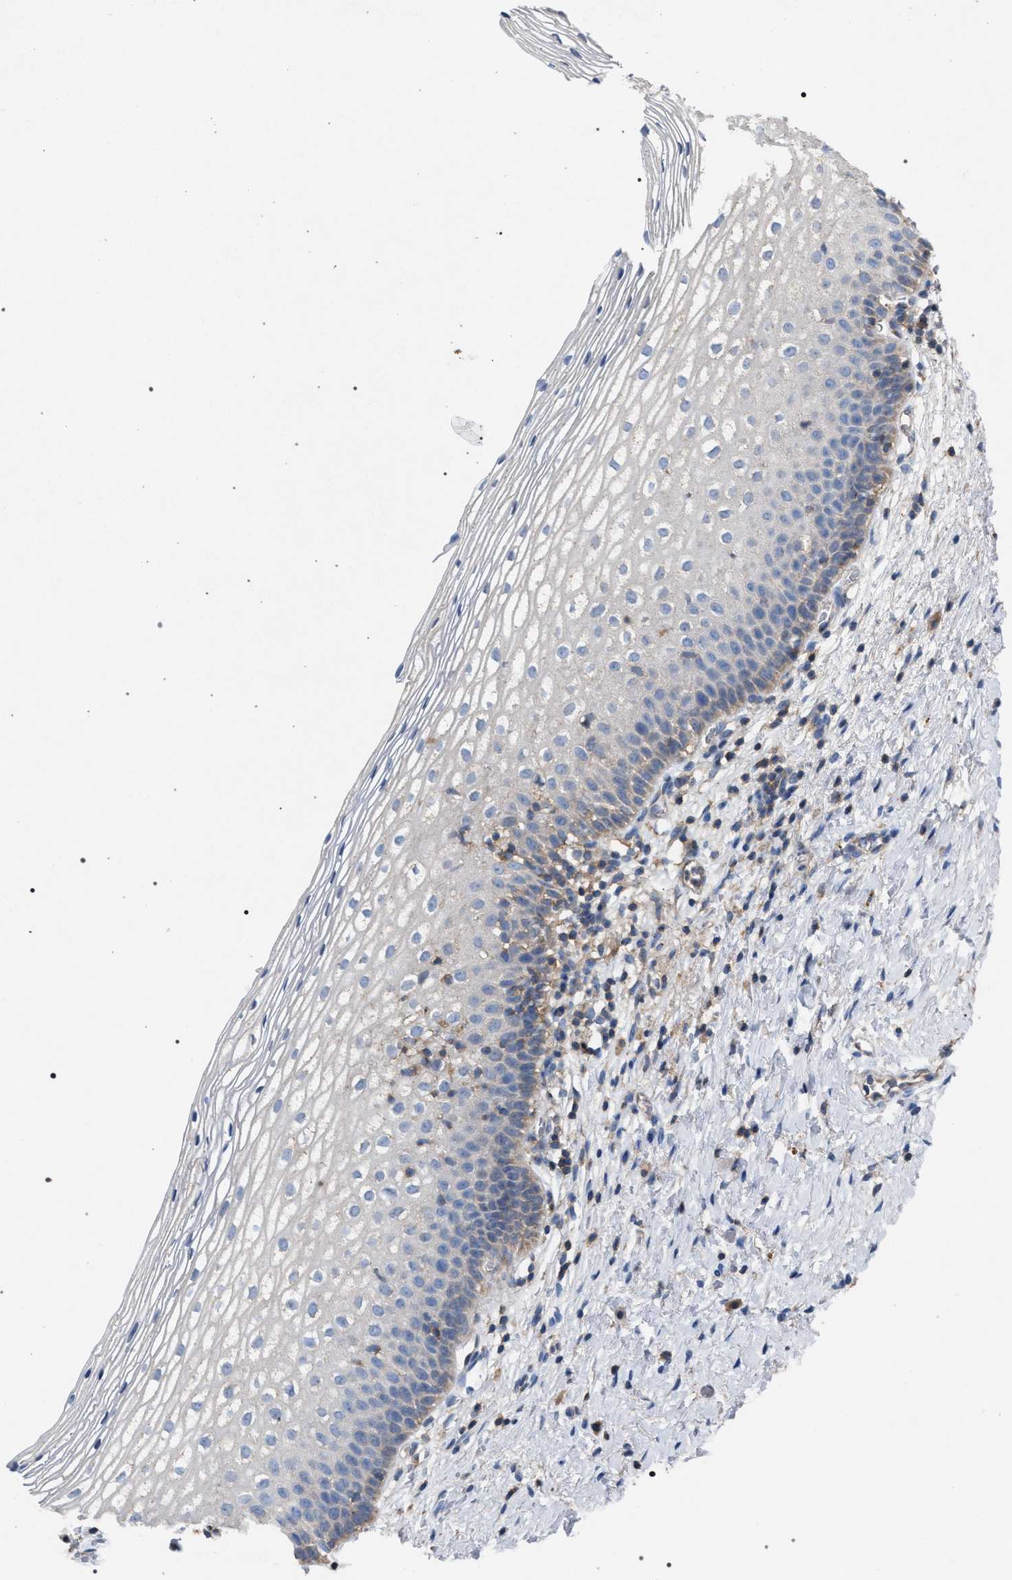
{"staining": {"intensity": "weak", "quantity": "<25%", "location": "cytoplasmic/membranous"}, "tissue": "cervix", "cell_type": "Squamous epithelial cells", "image_type": "normal", "snomed": [{"axis": "morphology", "description": "Normal tissue, NOS"}, {"axis": "topography", "description": "Cervix"}], "caption": "Protein analysis of benign cervix displays no significant positivity in squamous epithelial cells. (Stains: DAB IHC with hematoxylin counter stain, Microscopy: brightfield microscopy at high magnification).", "gene": "VPS13A", "patient": {"sex": "female", "age": 72}}